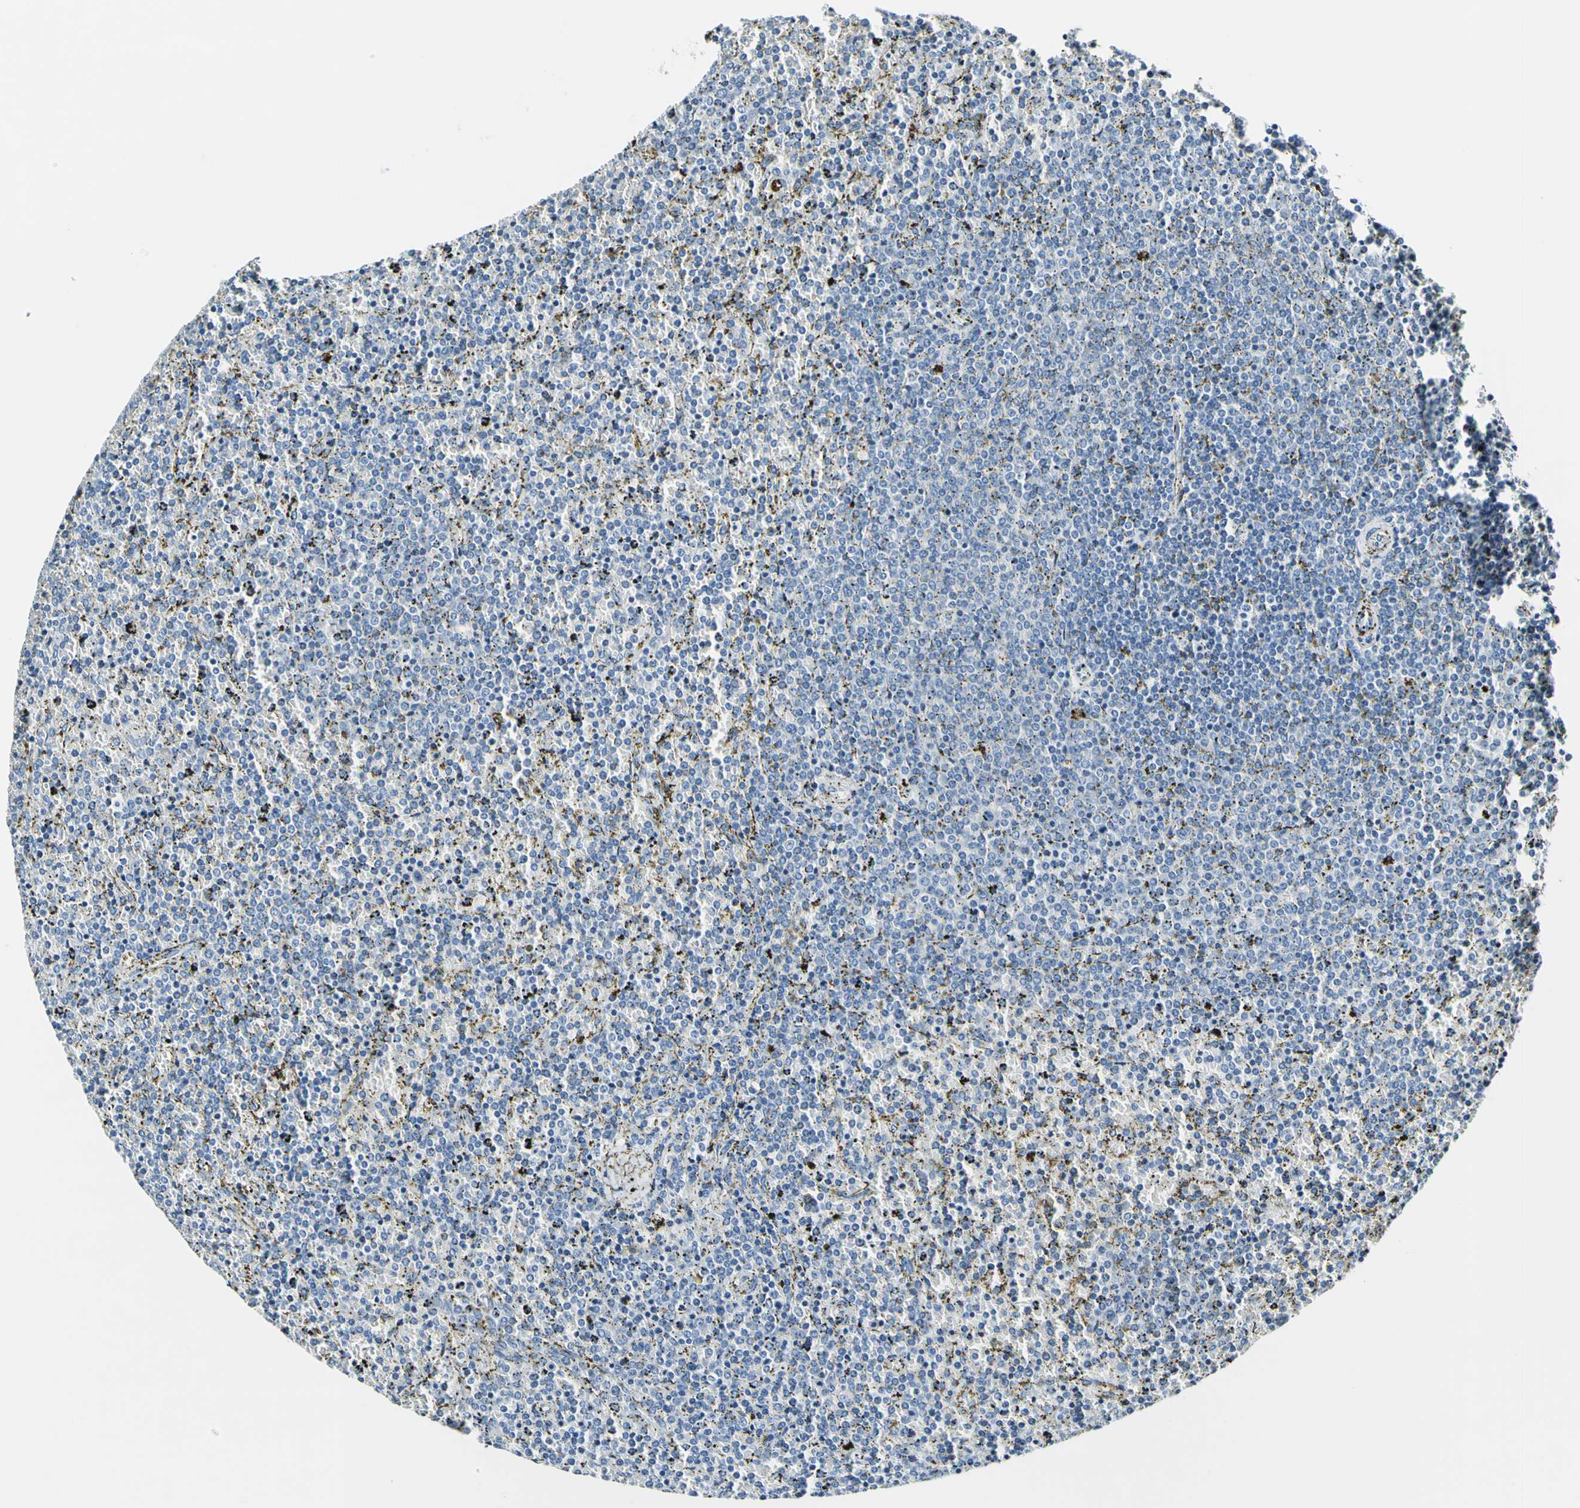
{"staining": {"intensity": "negative", "quantity": "none", "location": "none"}, "tissue": "lymphoma", "cell_type": "Tumor cells", "image_type": "cancer", "snomed": [{"axis": "morphology", "description": "Malignant lymphoma, non-Hodgkin's type, Low grade"}, {"axis": "topography", "description": "Spleen"}], "caption": "This image is of lymphoma stained with immunohistochemistry to label a protein in brown with the nuclei are counter-stained blue. There is no staining in tumor cells. (DAB (3,3'-diaminobenzidine) immunohistochemistry visualized using brightfield microscopy, high magnification).", "gene": "COL6A3", "patient": {"sex": "female", "age": 77}}